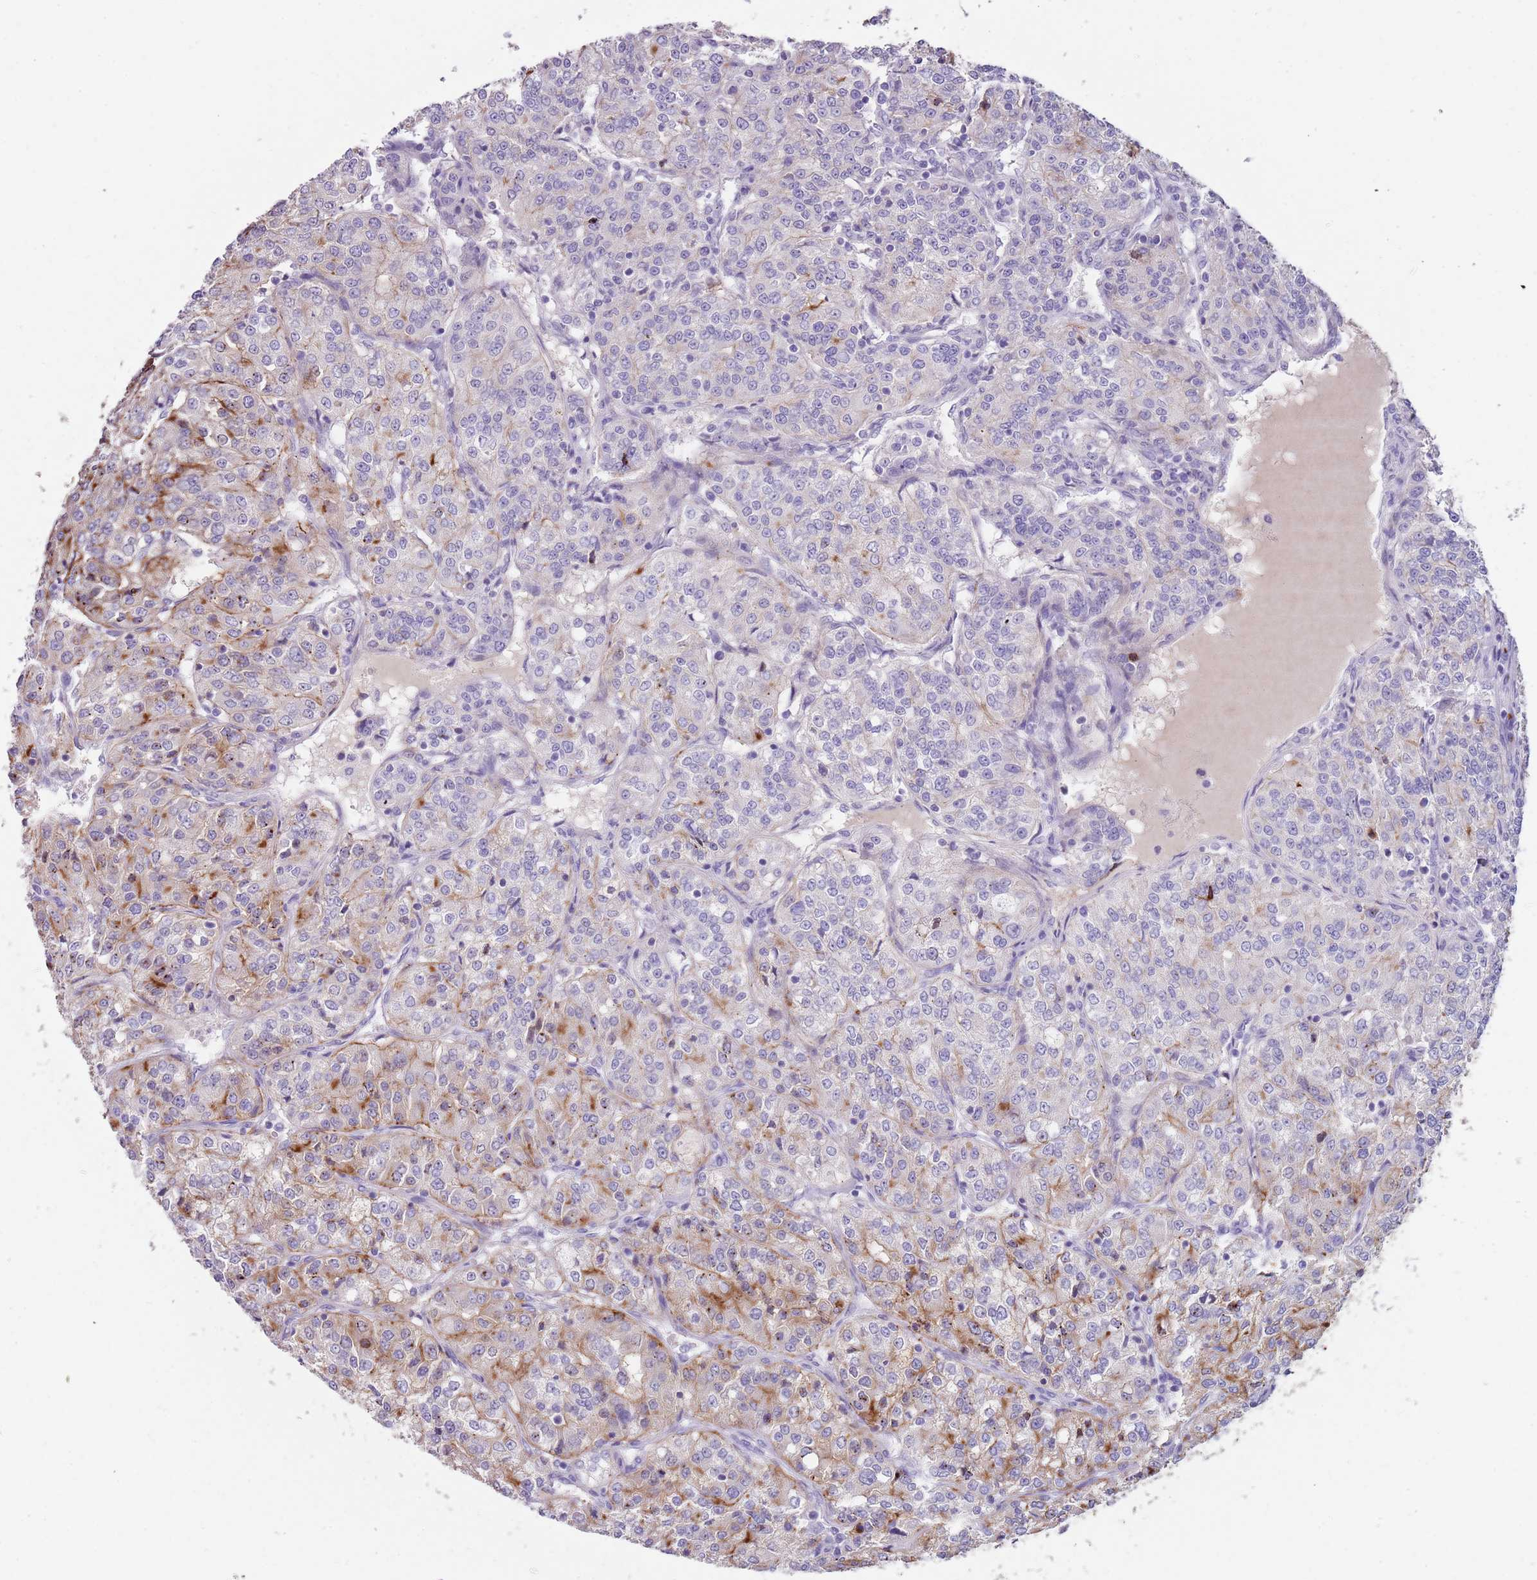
{"staining": {"intensity": "moderate", "quantity": "25%-75%", "location": "cytoplasmic/membranous"}, "tissue": "renal cancer", "cell_type": "Tumor cells", "image_type": "cancer", "snomed": [{"axis": "morphology", "description": "Adenocarcinoma, NOS"}, {"axis": "topography", "description": "Kidney"}], "caption": "The photomicrograph reveals a brown stain indicating the presence of a protein in the cytoplasmic/membranous of tumor cells in renal cancer (adenocarcinoma). The staining is performed using DAB brown chromogen to label protein expression. The nuclei are counter-stained blue using hematoxylin.", "gene": "C2CD3", "patient": {"sex": "female", "age": 63}}